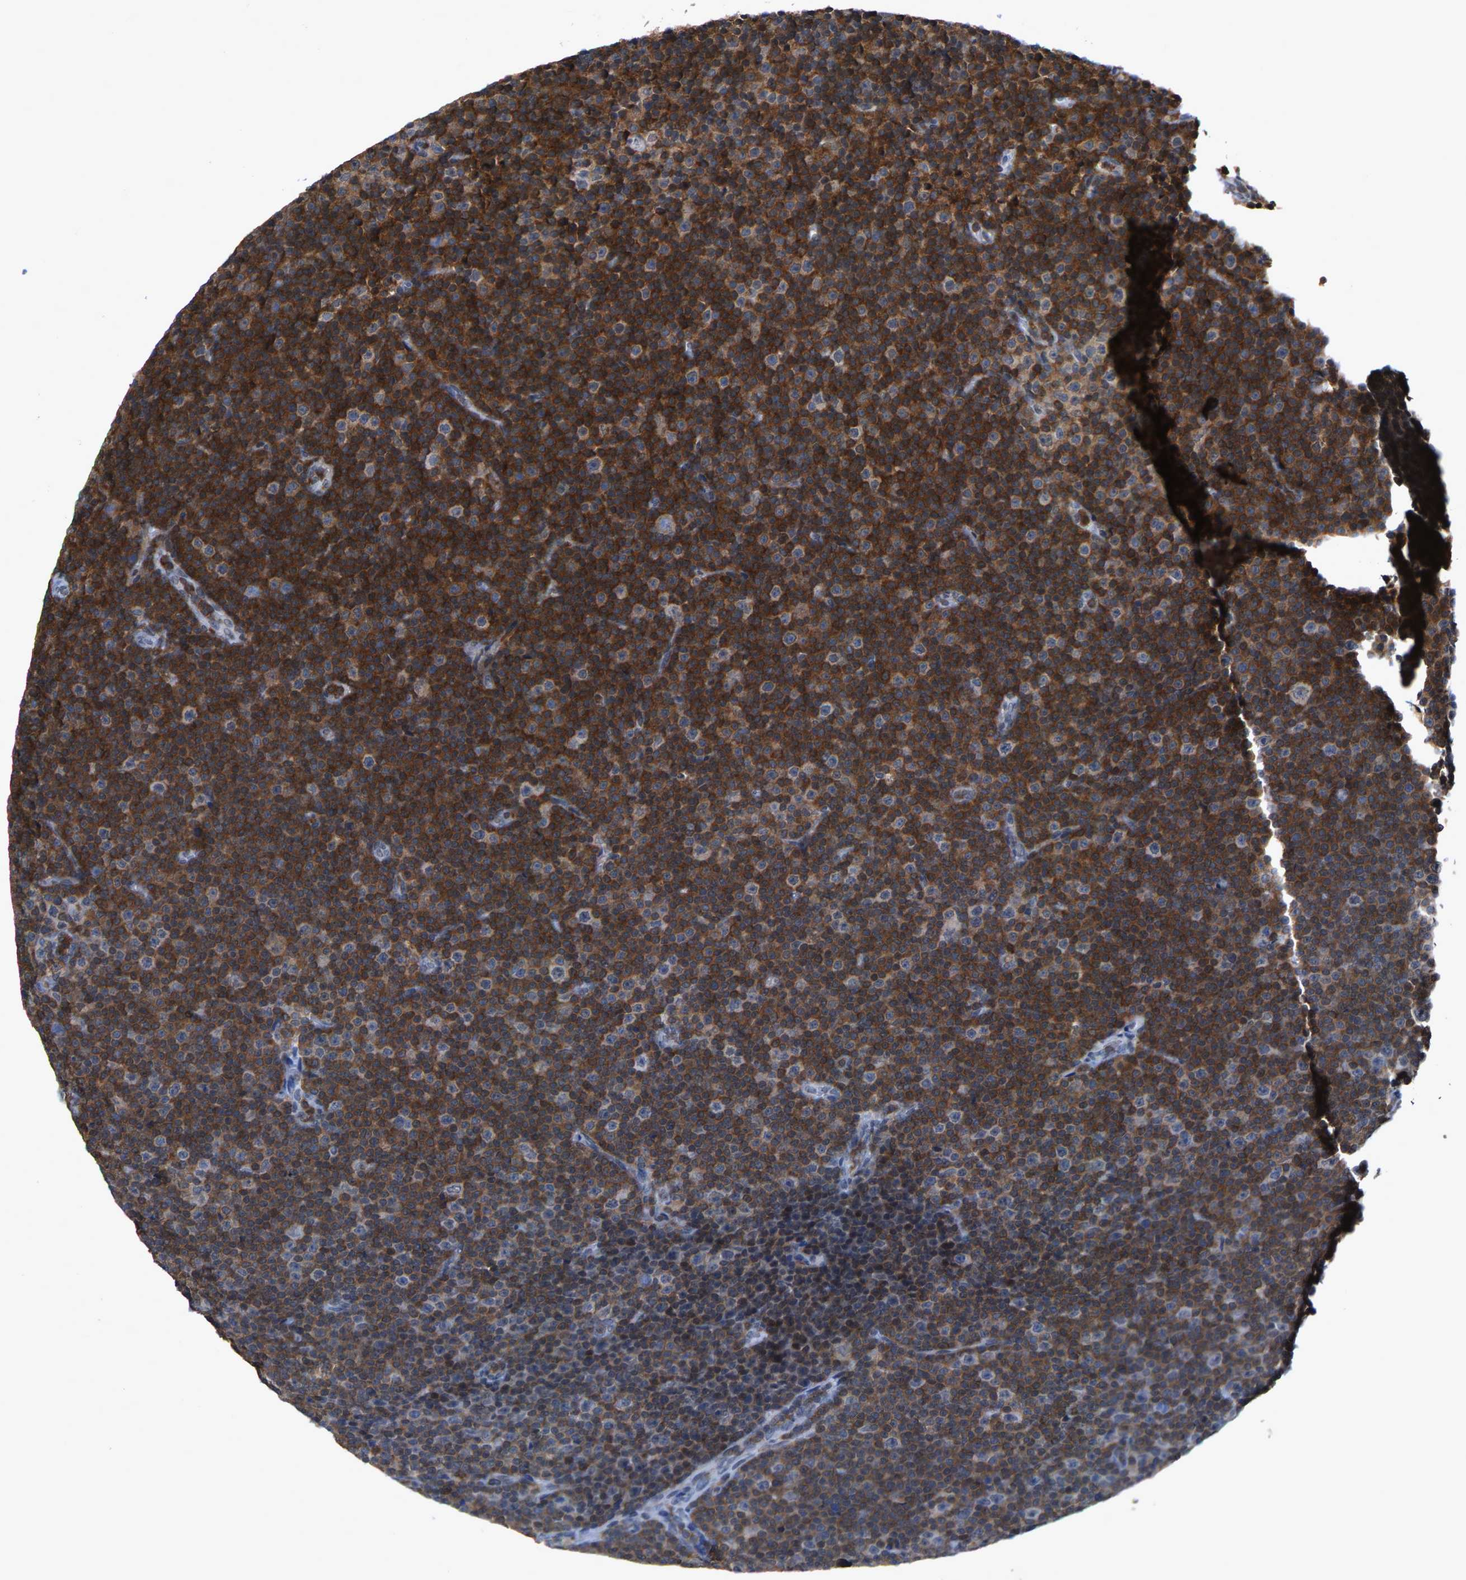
{"staining": {"intensity": "strong", "quantity": ">75%", "location": "cytoplasmic/membranous"}, "tissue": "lymphoma", "cell_type": "Tumor cells", "image_type": "cancer", "snomed": [{"axis": "morphology", "description": "Malignant lymphoma, non-Hodgkin's type, Low grade"}, {"axis": "topography", "description": "Lymph node"}], "caption": "Strong cytoplasmic/membranous staining is appreciated in about >75% of tumor cells in malignant lymphoma, non-Hodgkin's type (low-grade).", "gene": "FGD3", "patient": {"sex": "female", "age": 67}}